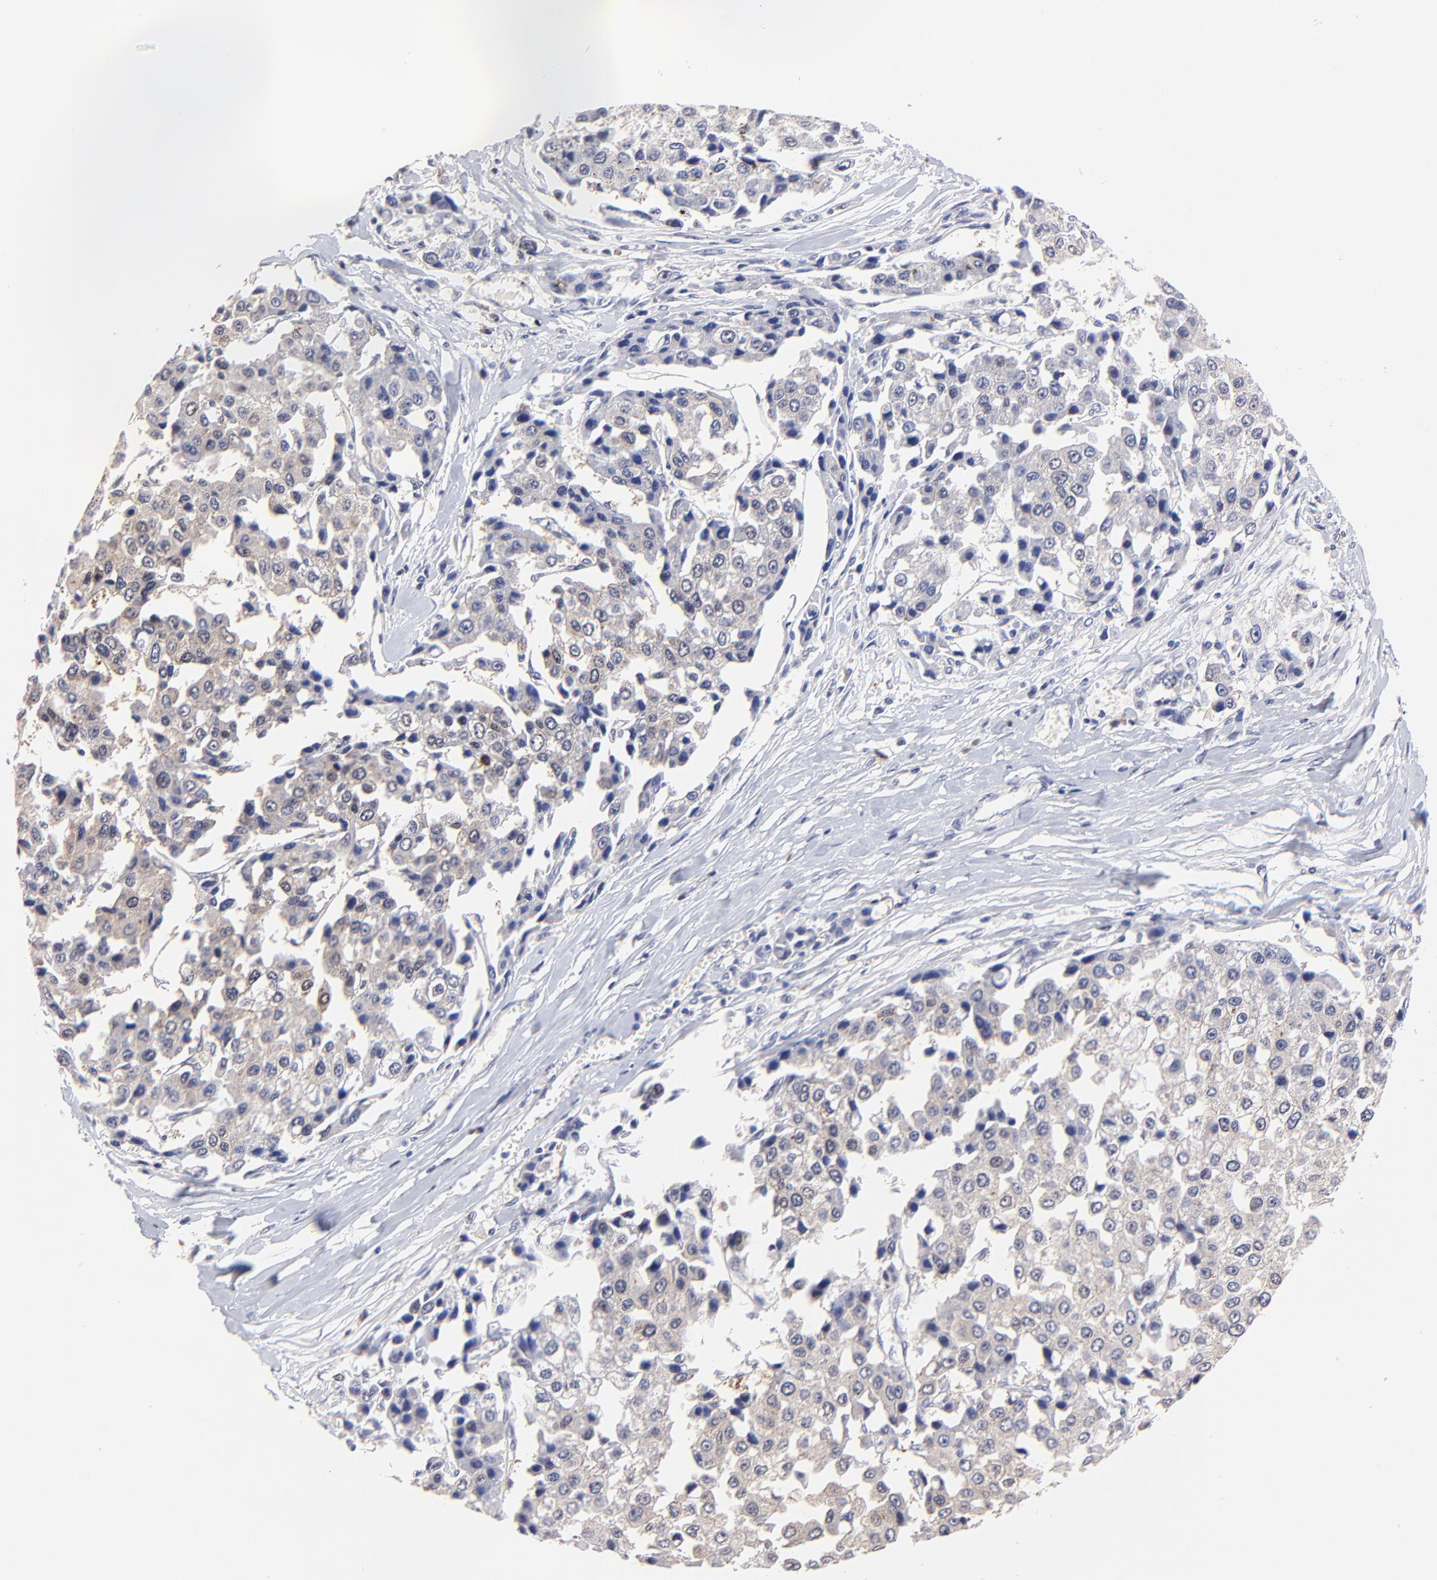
{"staining": {"intensity": "weak", "quantity": "25%-75%", "location": "cytoplasmic/membranous"}, "tissue": "liver cancer", "cell_type": "Tumor cells", "image_type": "cancer", "snomed": [{"axis": "morphology", "description": "Carcinoma, Hepatocellular, NOS"}, {"axis": "topography", "description": "Liver"}], "caption": "IHC histopathology image of liver cancer stained for a protein (brown), which reveals low levels of weak cytoplasmic/membranous expression in approximately 25%-75% of tumor cells.", "gene": "ZNF155", "patient": {"sex": "female", "age": 66}}